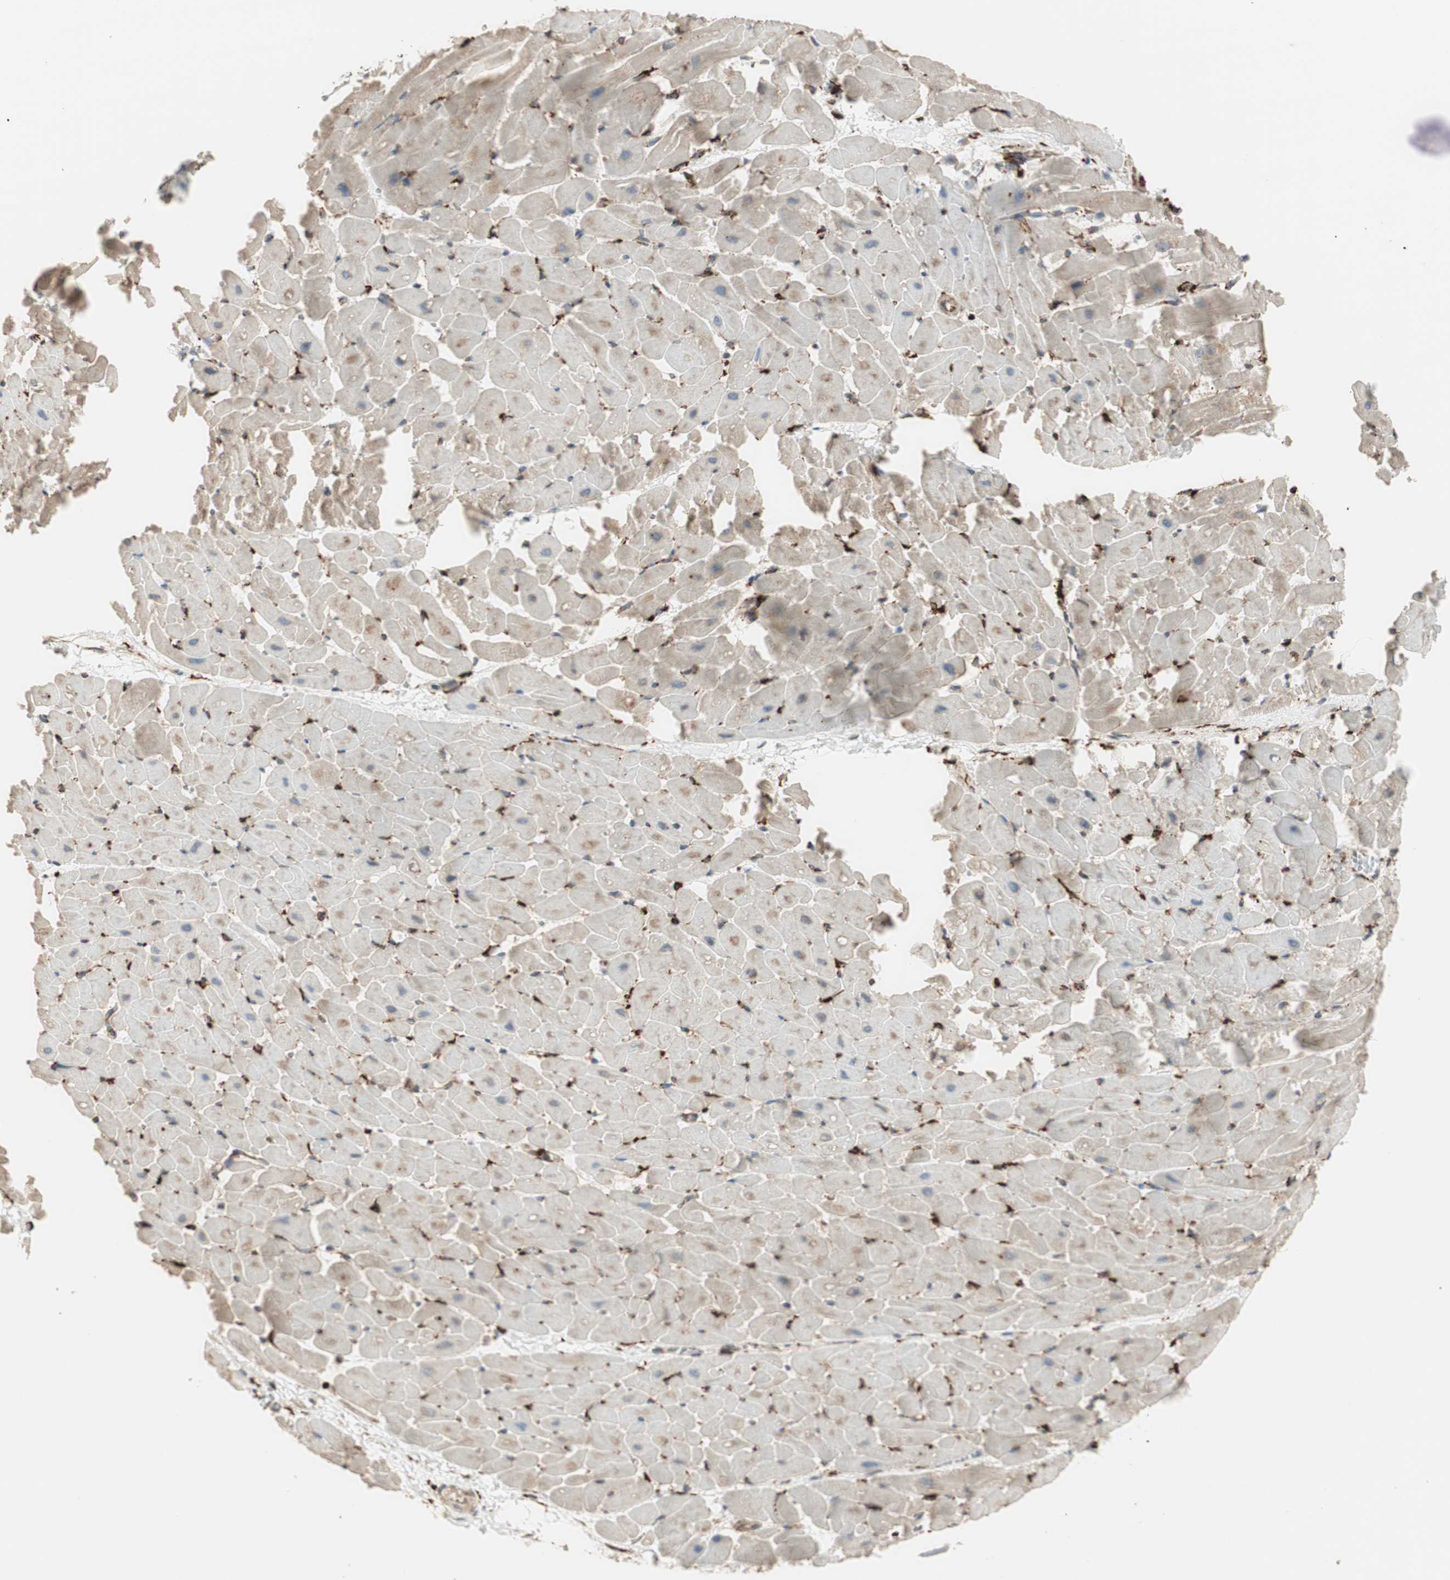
{"staining": {"intensity": "weak", "quantity": "25%-75%", "location": "cytoplasmic/membranous"}, "tissue": "heart muscle", "cell_type": "Cardiomyocytes", "image_type": "normal", "snomed": [{"axis": "morphology", "description": "Normal tissue, NOS"}, {"axis": "topography", "description": "Heart"}], "caption": "Immunohistochemical staining of benign human heart muscle shows weak cytoplasmic/membranous protein staining in approximately 25%-75% of cardiomyocytes.", "gene": "RRBP1", "patient": {"sex": "female", "age": 19}}